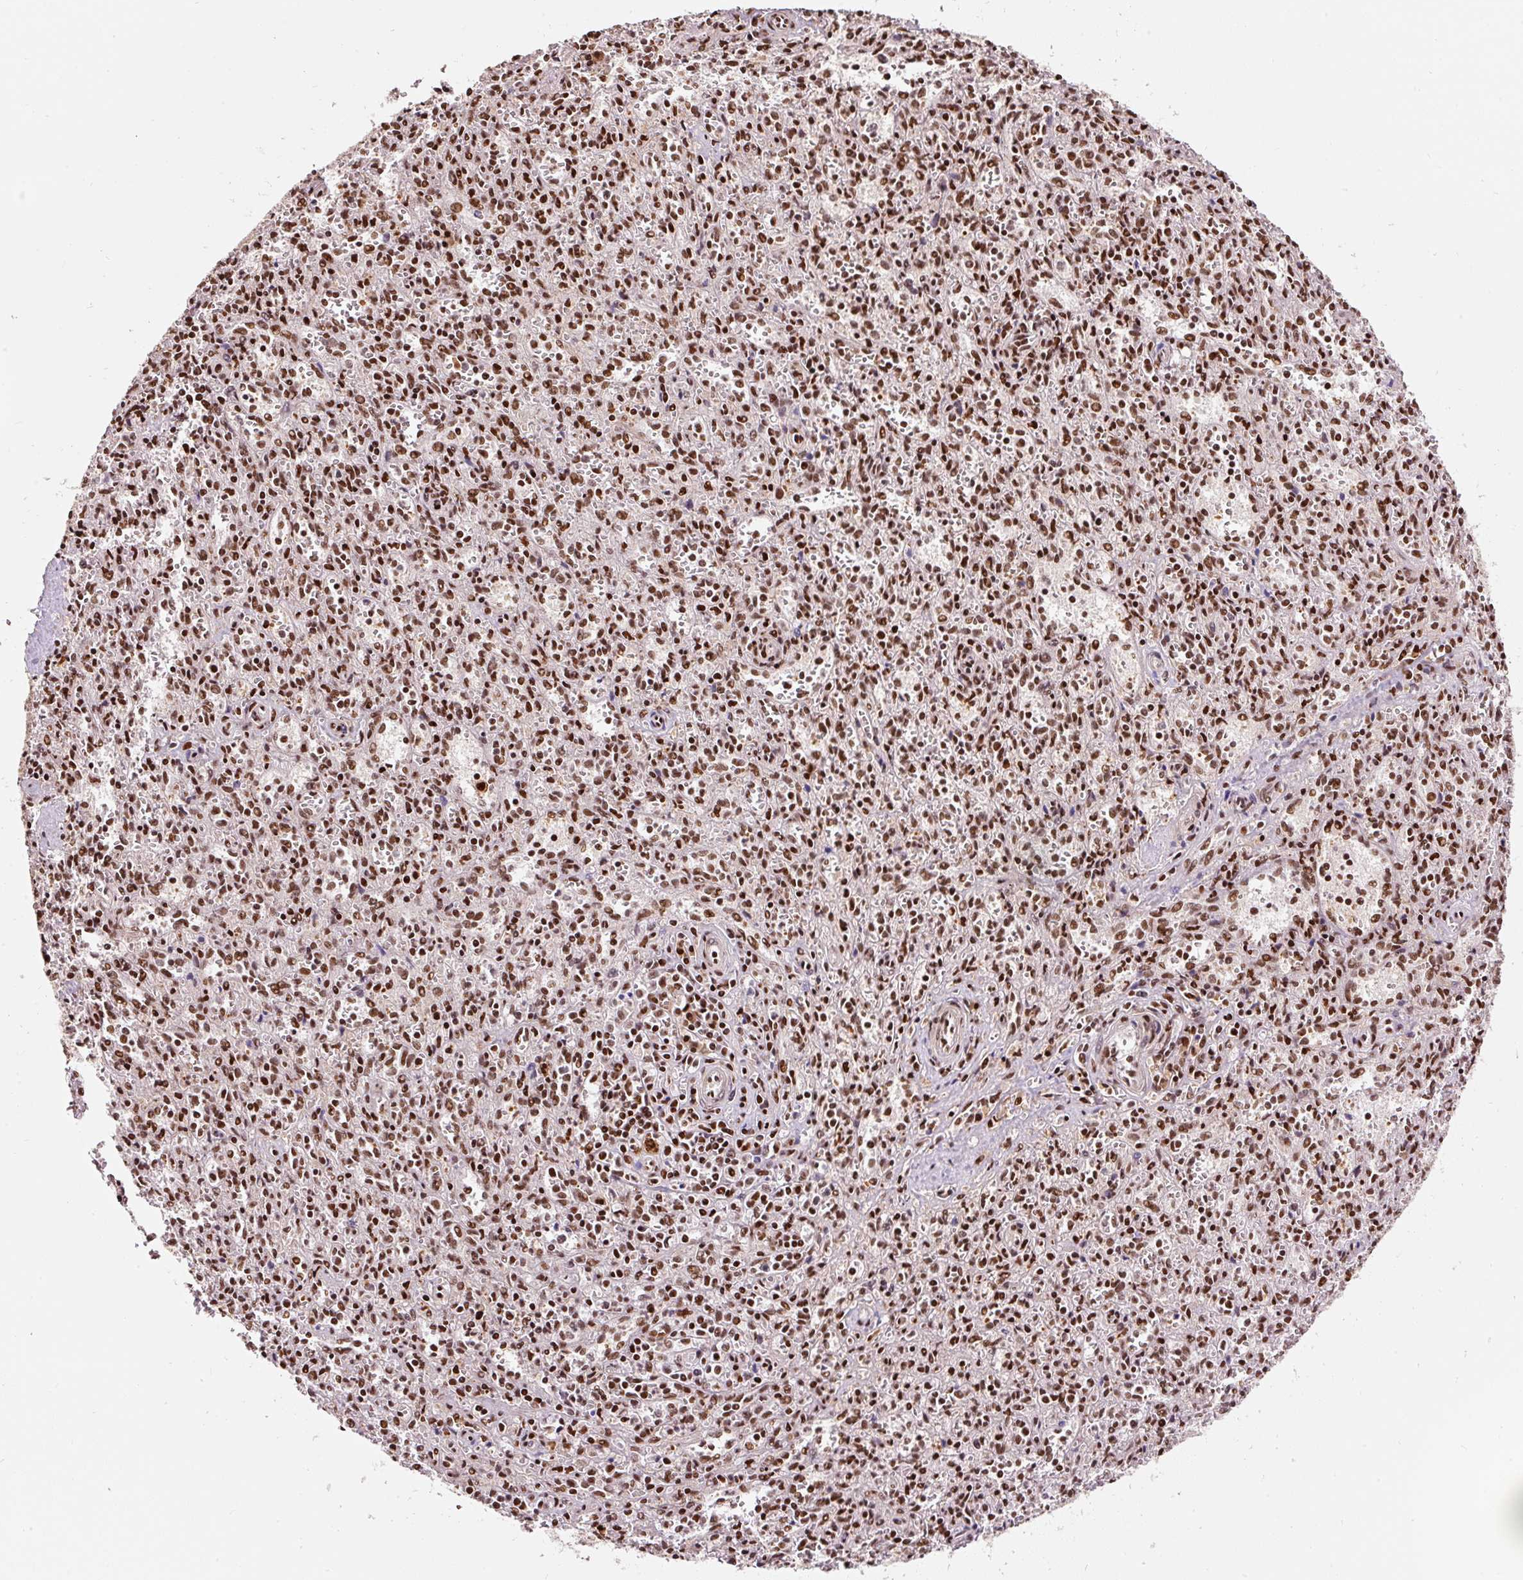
{"staining": {"intensity": "strong", "quantity": ">75%", "location": "nuclear"}, "tissue": "spleen", "cell_type": "Cells in red pulp", "image_type": "normal", "snomed": [{"axis": "morphology", "description": "Normal tissue, NOS"}, {"axis": "topography", "description": "Spleen"}], "caption": "High-power microscopy captured an immunohistochemistry (IHC) photomicrograph of normal spleen, revealing strong nuclear expression in about >75% of cells in red pulp. Nuclei are stained in blue.", "gene": "HNRNPC", "patient": {"sex": "female", "age": 26}}